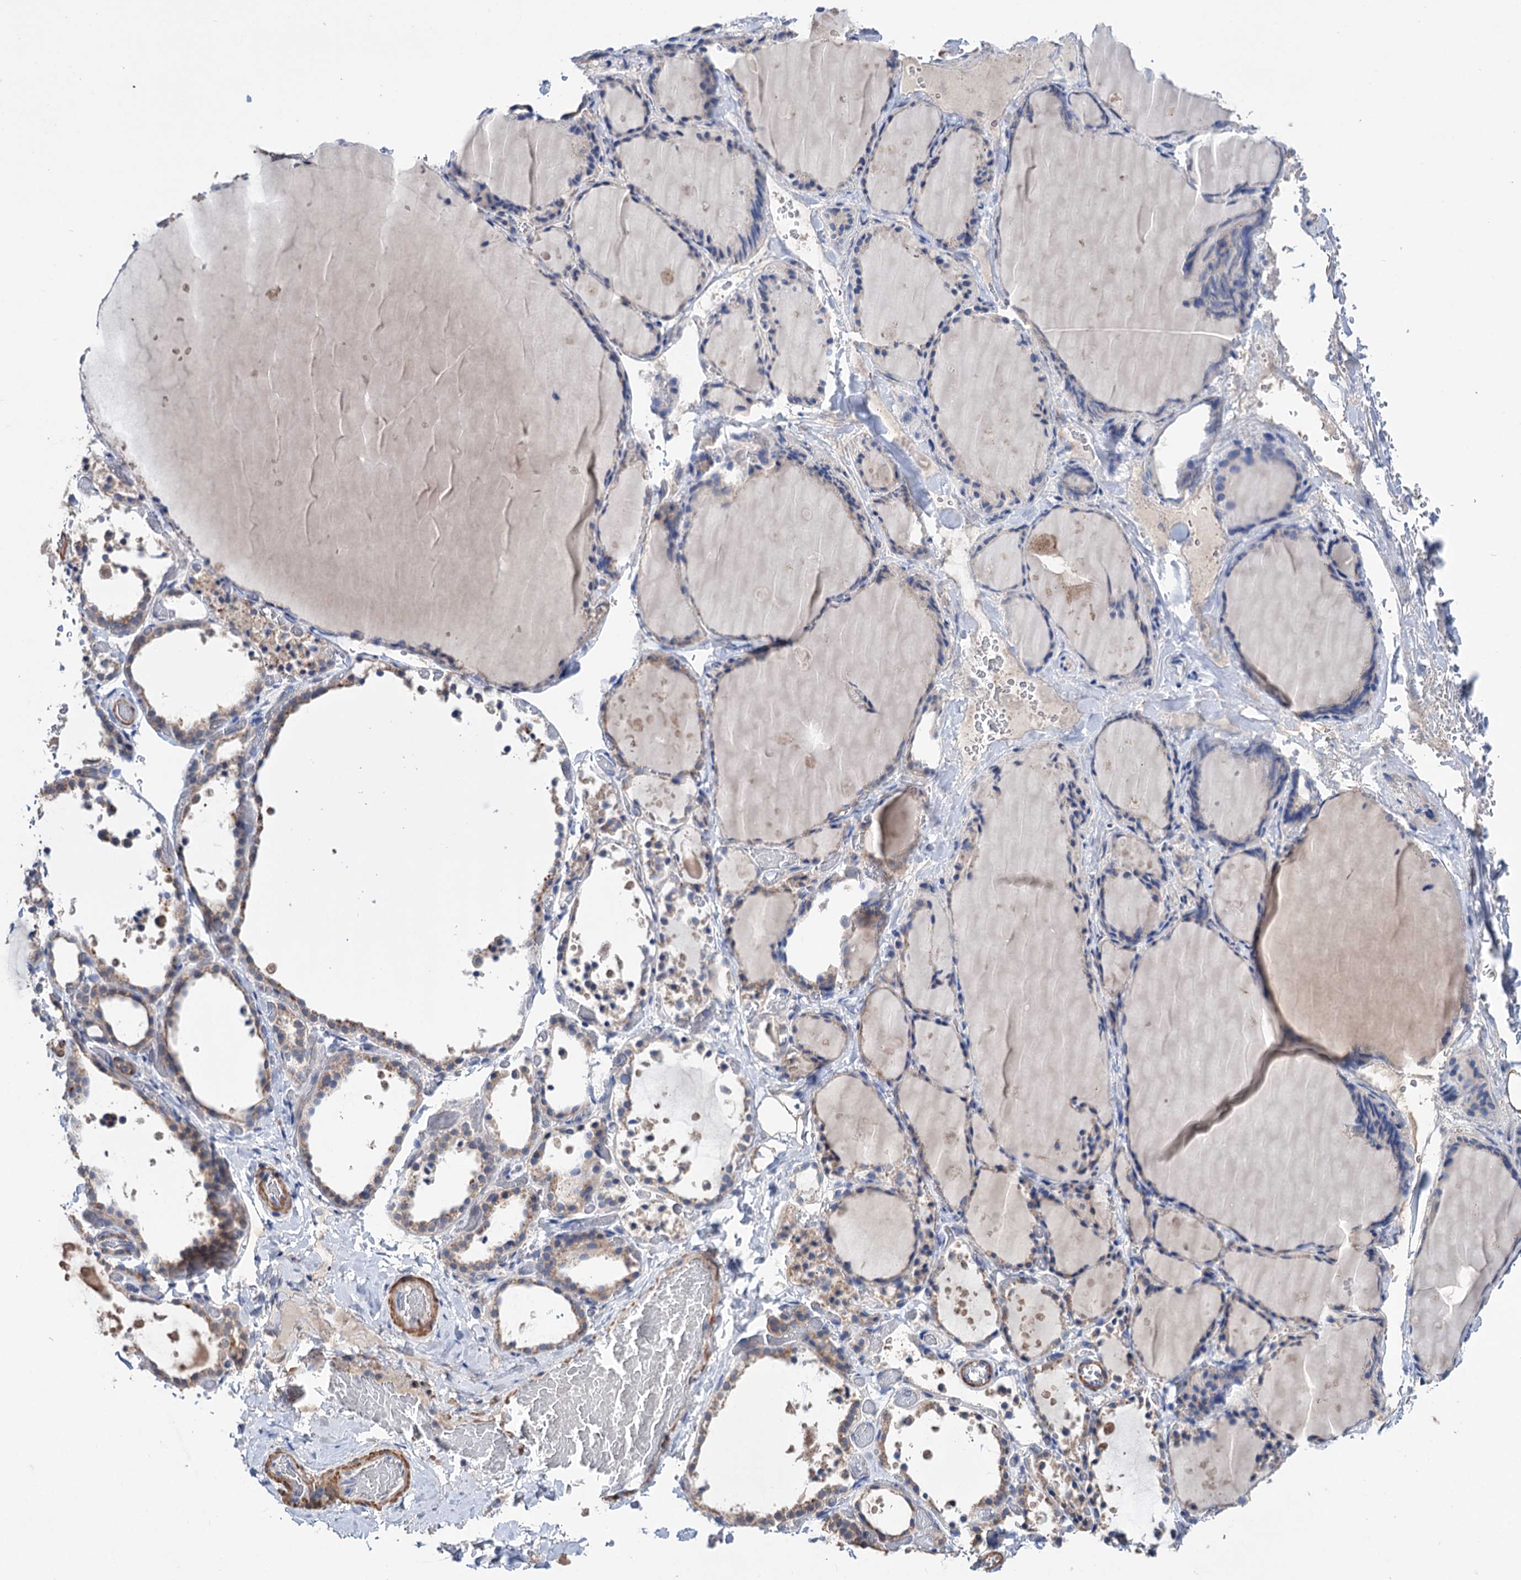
{"staining": {"intensity": "moderate", "quantity": "25%-75%", "location": "cytoplasmic/membranous"}, "tissue": "thyroid gland", "cell_type": "Glandular cells", "image_type": "normal", "snomed": [{"axis": "morphology", "description": "Normal tissue, NOS"}, {"axis": "topography", "description": "Thyroid gland"}], "caption": "Immunohistochemical staining of unremarkable human thyroid gland demonstrates medium levels of moderate cytoplasmic/membranous staining in about 25%-75% of glandular cells. The staining is performed using DAB brown chromogen to label protein expression. The nuclei are counter-stained blue using hematoxylin.", "gene": "CLPB", "patient": {"sex": "female", "age": 44}}